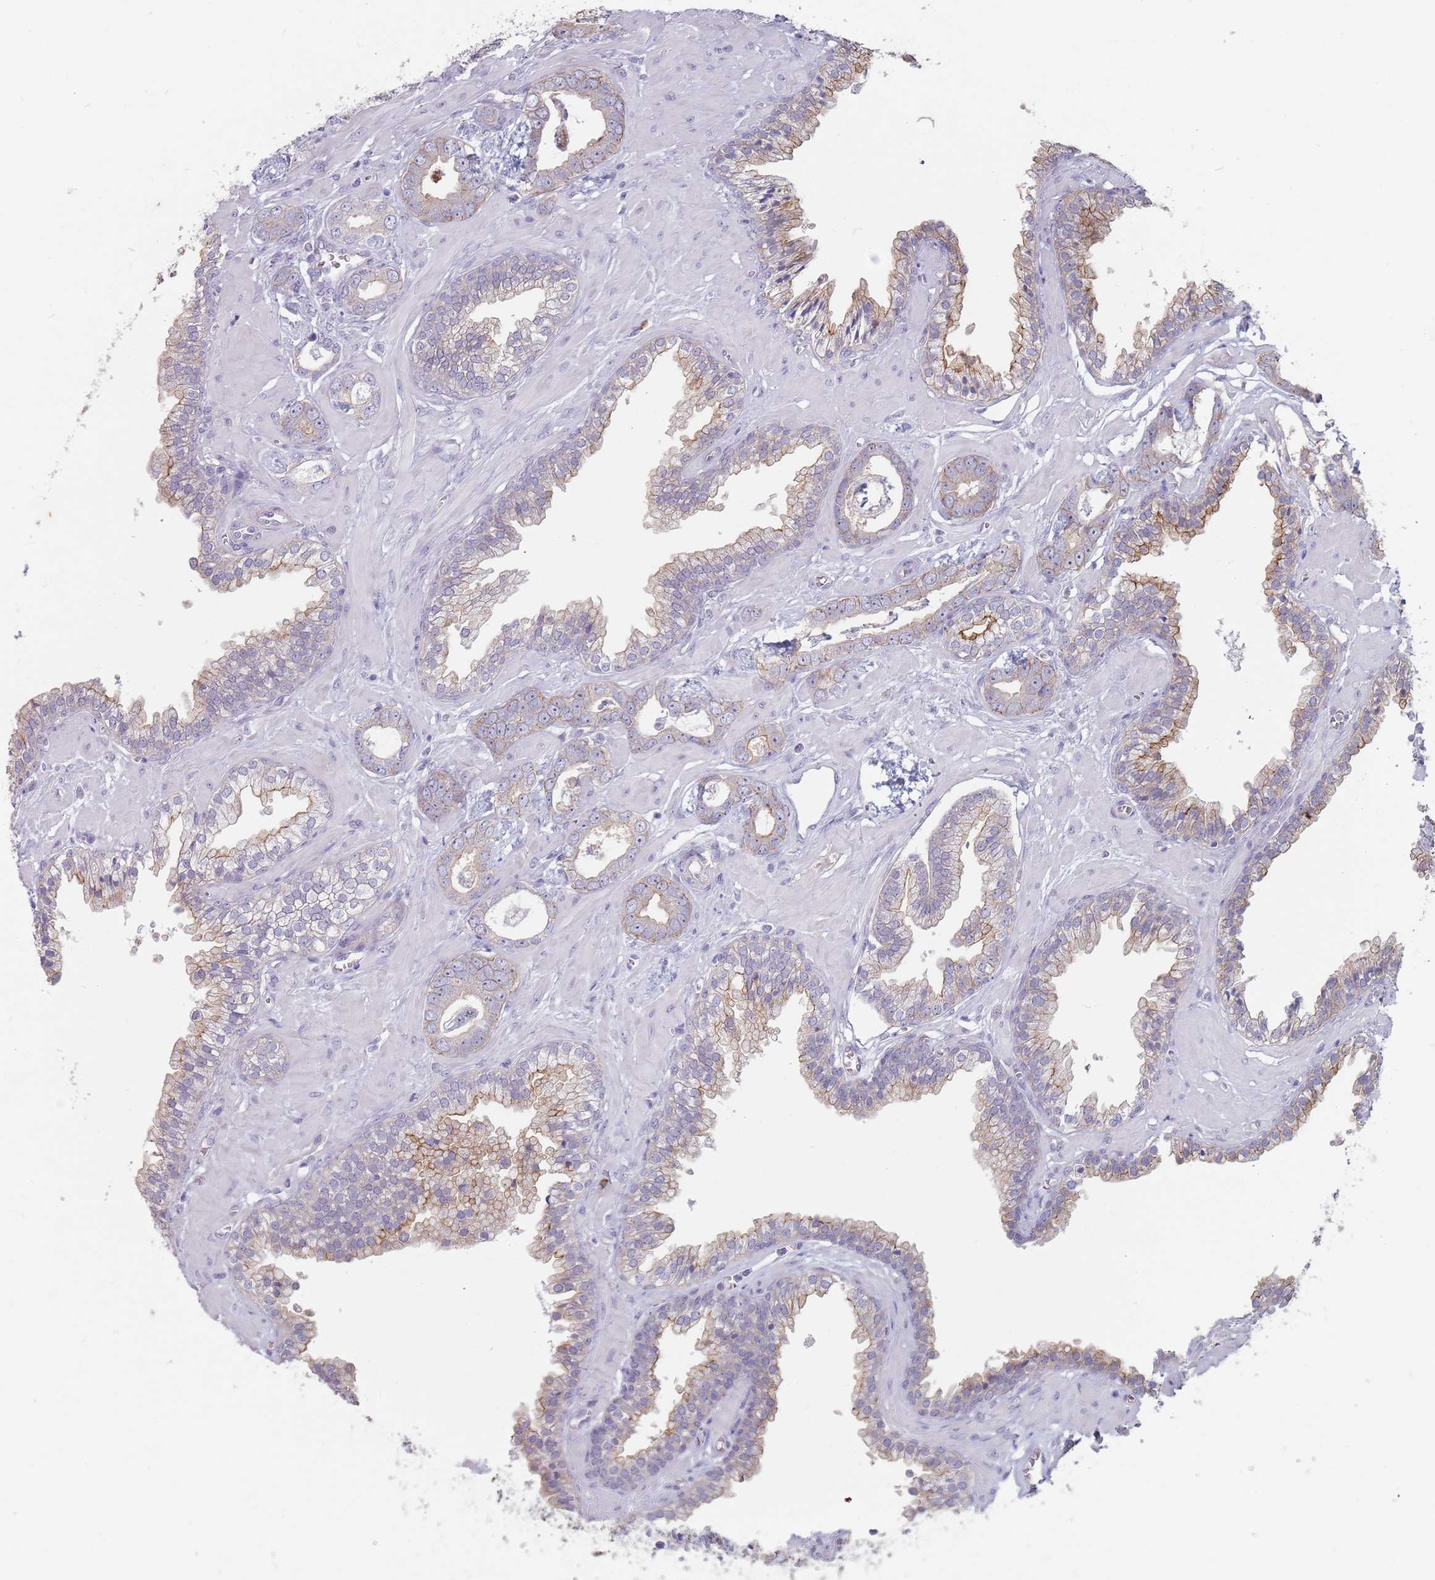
{"staining": {"intensity": "negative", "quantity": "none", "location": "none"}, "tissue": "prostate cancer", "cell_type": "Tumor cells", "image_type": "cancer", "snomed": [{"axis": "morphology", "description": "Adenocarcinoma, Low grade"}, {"axis": "topography", "description": "Prostate"}], "caption": "An IHC image of prostate adenocarcinoma (low-grade) is shown. There is no staining in tumor cells of prostate adenocarcinoma (low-grade).", "gene": "STYK1", "patient": {"sex": "male", "age": 60}}